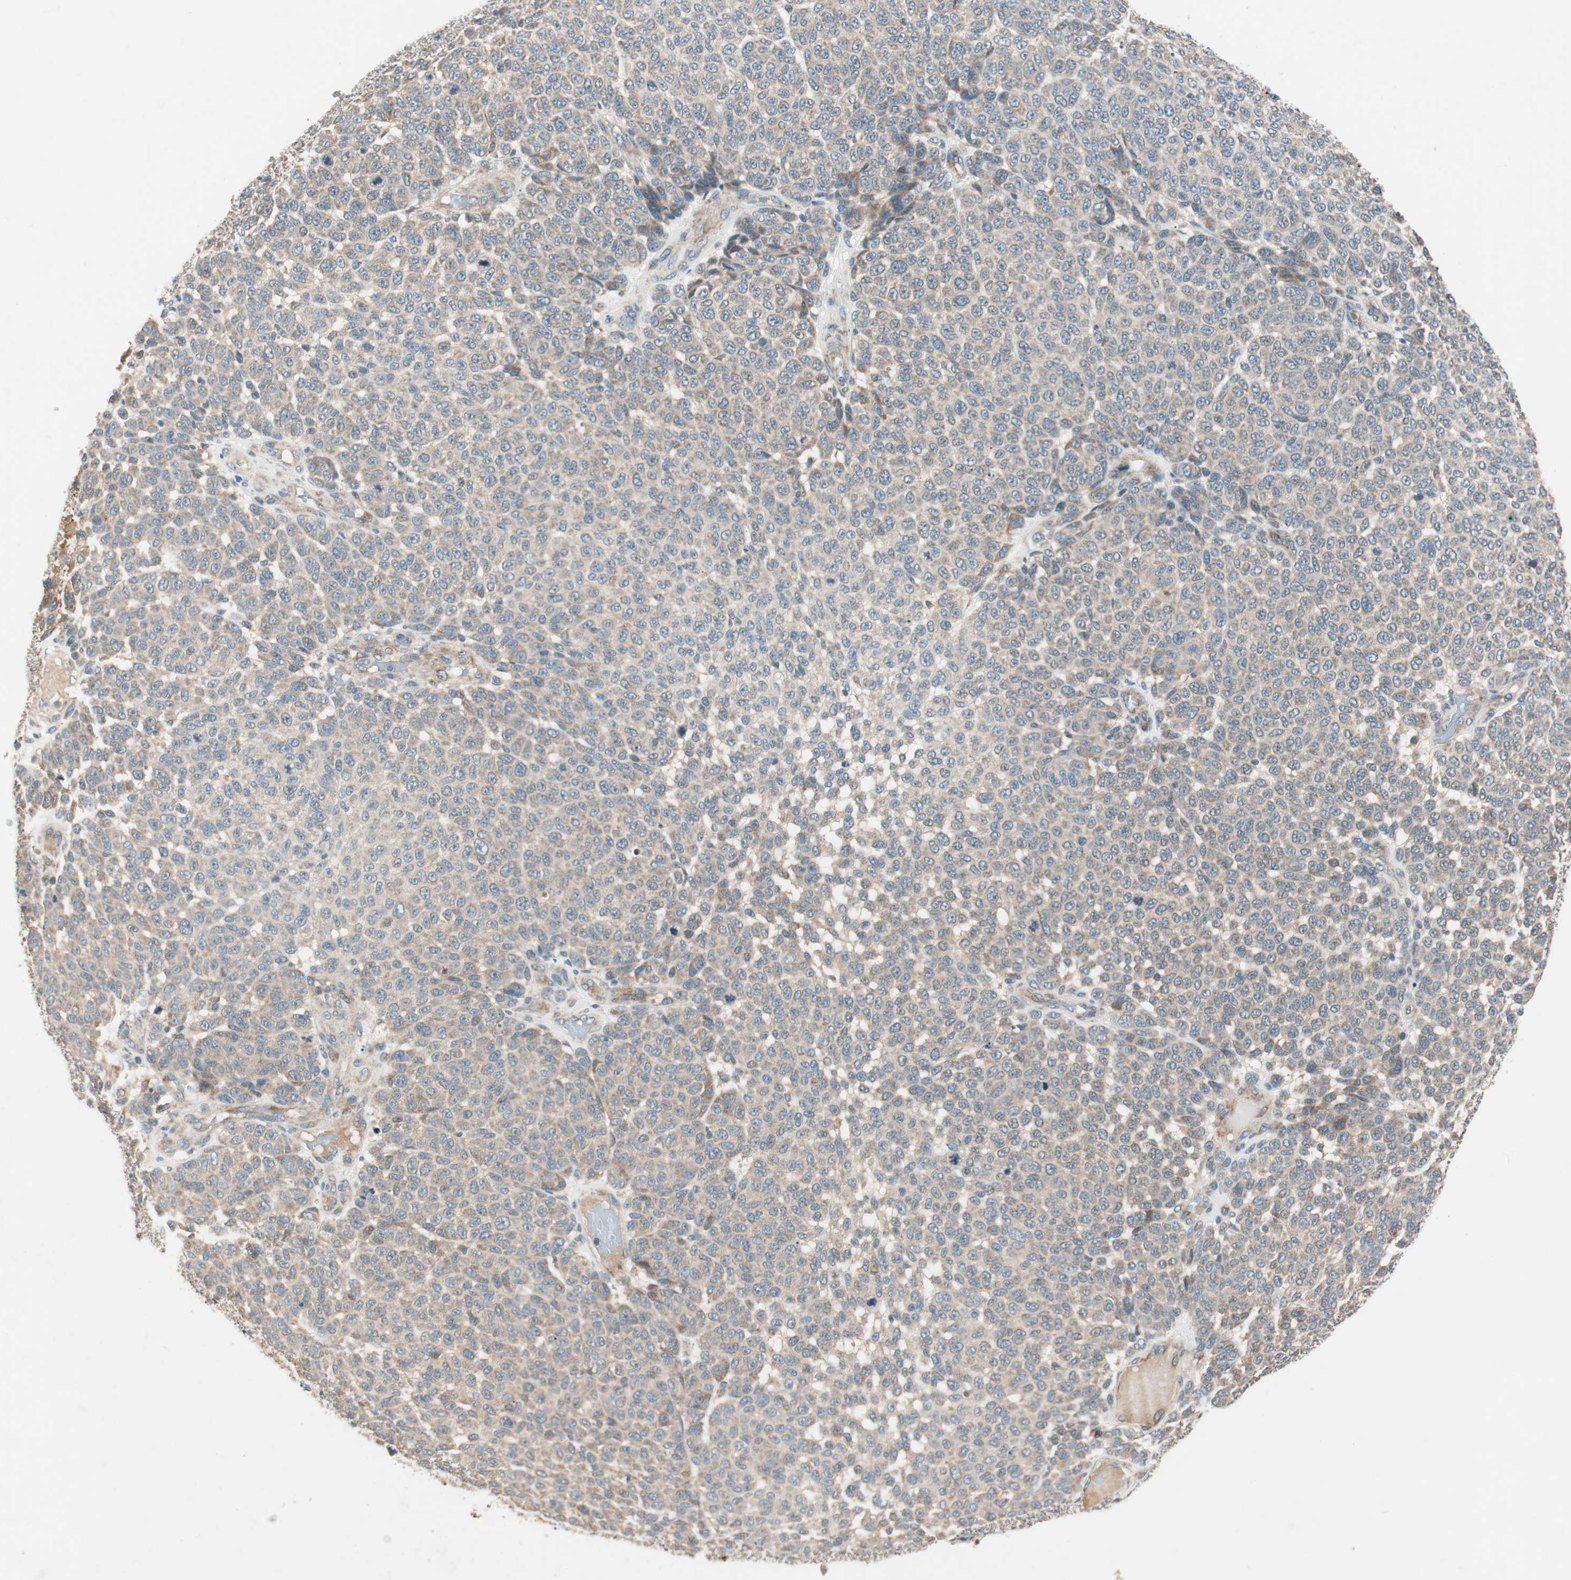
{"staining": {"intensity": "weak", "quantity": "25%-75%", "location": "cytoplasmic/membranous"}, "tissue": "melanoma", "cell_type": "Tumor cells", "image_type": "cancer", "snomed": [{"axis": "morphology", "description": "Malignant melanoma, NOS"}, {"axis": "topography", "description": "Skin"}], "caption": "This histopathology image shows malignant melanoma stained with immunohistochemistry (IHC) to label a protein in brown. The cytoplasmic/membranous of tumor cells show weak positivity for the protein. Nuclei are counter-stained blue.", "gene": "HPN", "patient": {"sex": "male", "age": 59}}